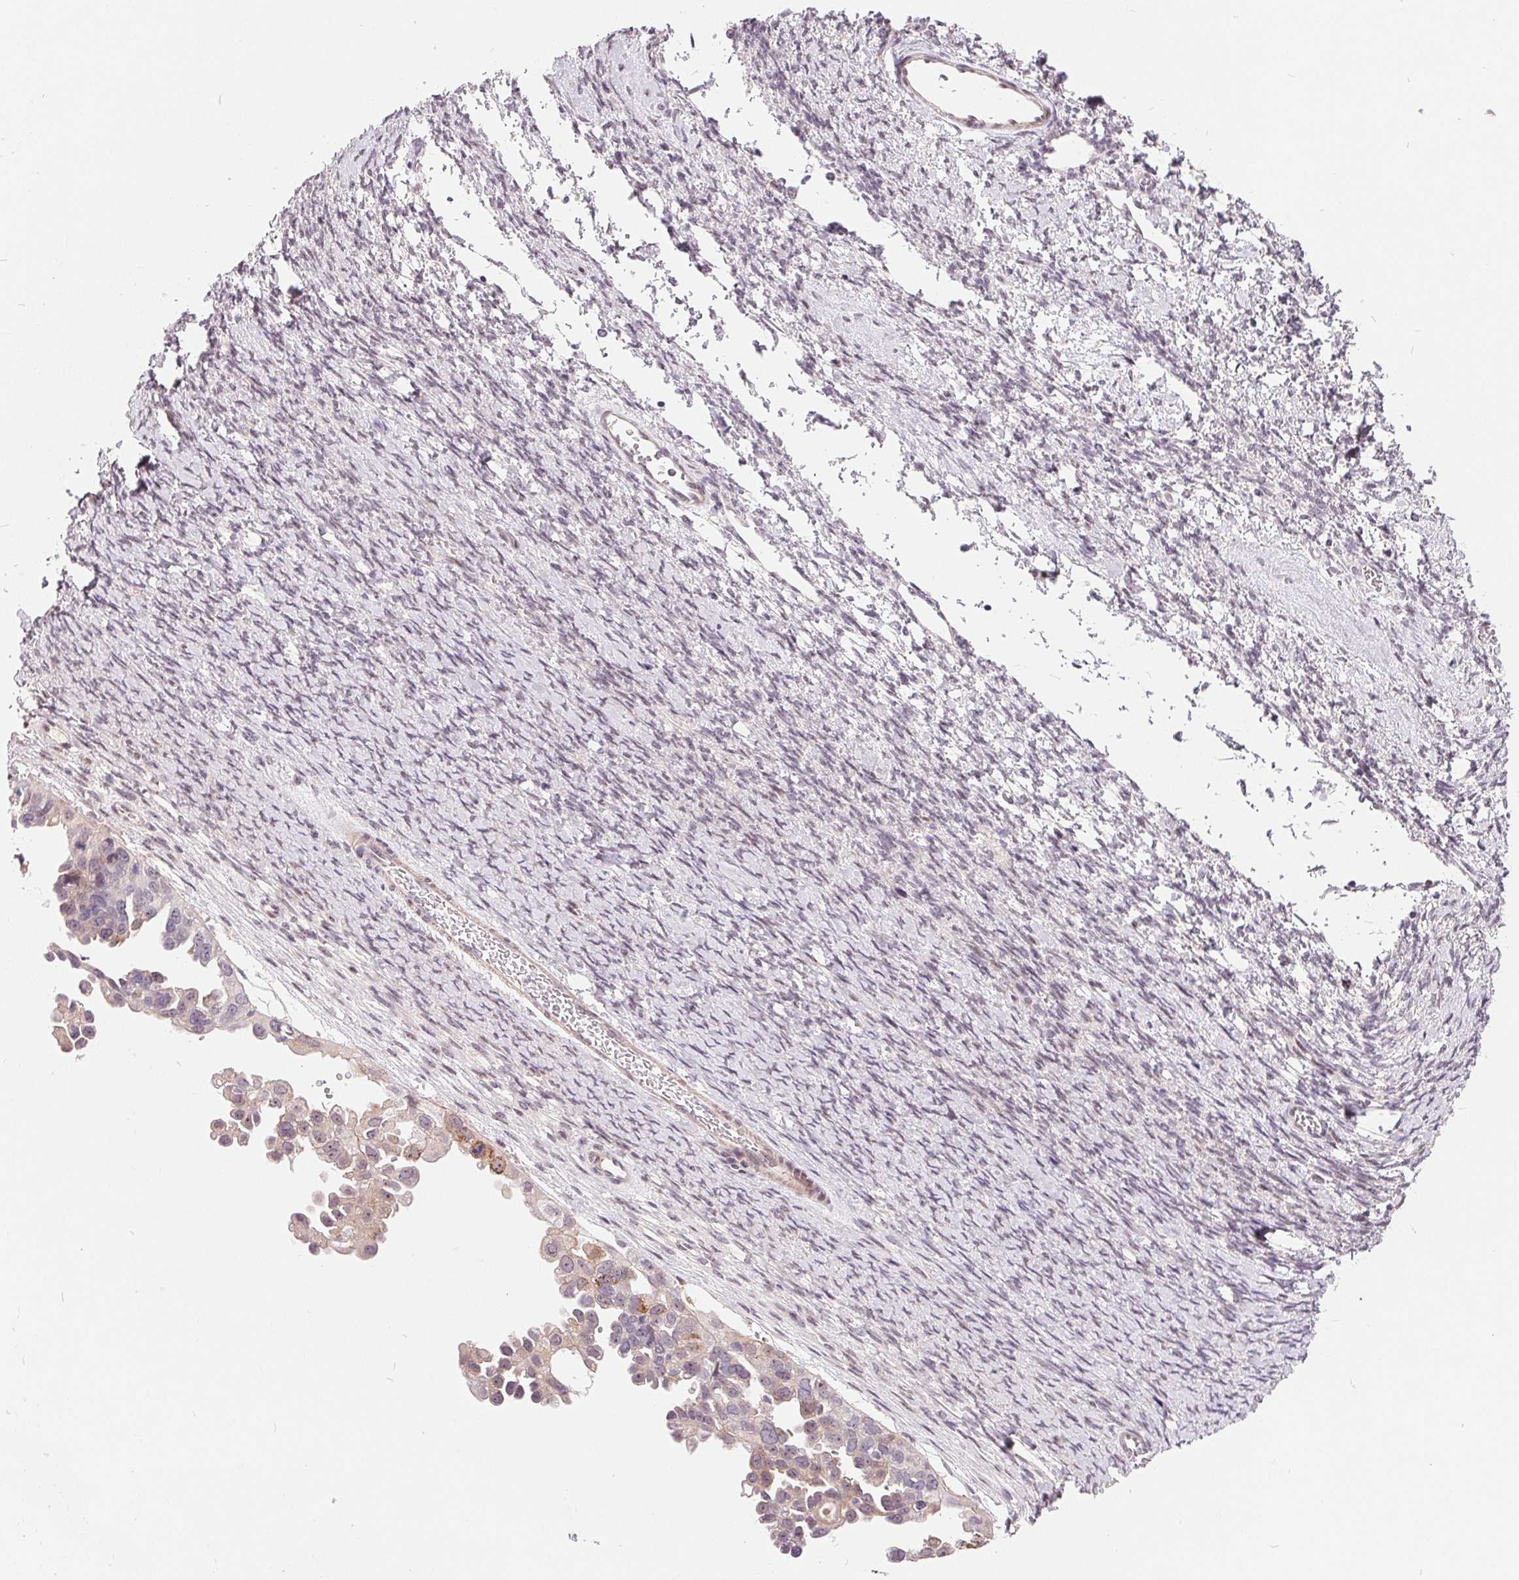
{"staining": {"intensity": "moderate", "quantity": "<25%", "location": "cytoplasmic/membranous"}, "tissue": "ovarian cancer", "cell_type": "Tumor cells", "image_type": "cancer", "snomed": [{"axis": "morphology", "description": "Cystadenocarcinoma, serous, NOS"}, {"axis": "topography", "description": "Ovary"}], "caption": "Immunohistochemistry histopathology image of human ovarian serous cystadenocarcinoma stained for a protein (brown), which displays low levels of moderate cytoplasmic/membranous positivity in approximately <25% of tumor cells.", "gene": "NRG2", "patient": {"sex": "female", "age": 53}}